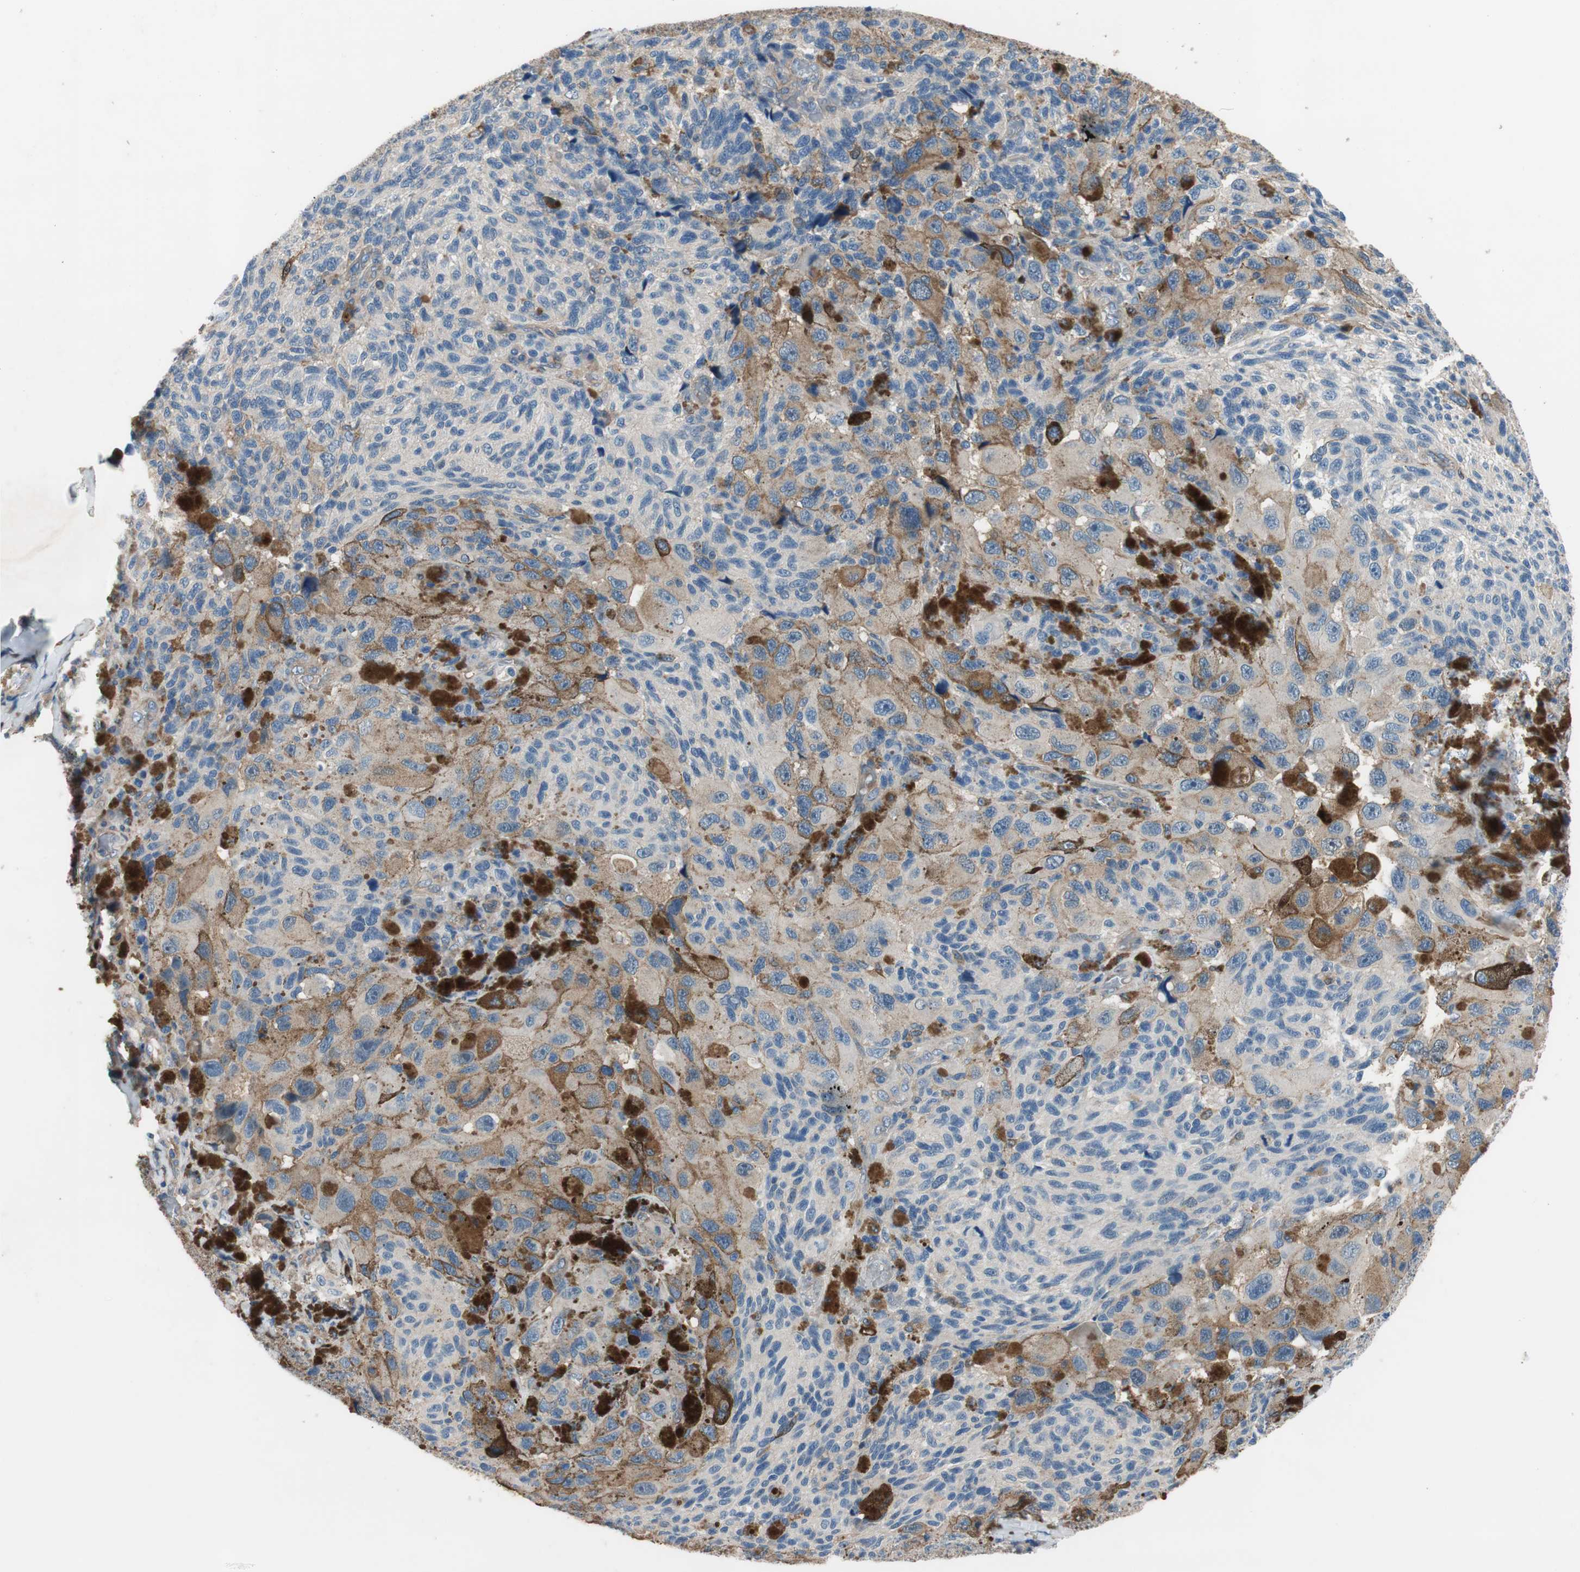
{"staining": {"intensity": "moderate", "quantity": "25%-75%", "location": "cytoplasmic/membranous"}, "tissue": "melanoma", "cell_type": "Tumor cells", "image_type": "cancer", "snomed": [{"axis": "morphology", "description": "Malignant melanoma, NOS"}, {"axis": "topography", "description": "Skin"}], "caption": "This is a micrograph of IHC staining of malignant melanoma, which shows moderate positivity in the cytoplasmic/membranous of tumor cells.", "gene": "CALML3", "patient": {"sex": "female", "age": 73}}